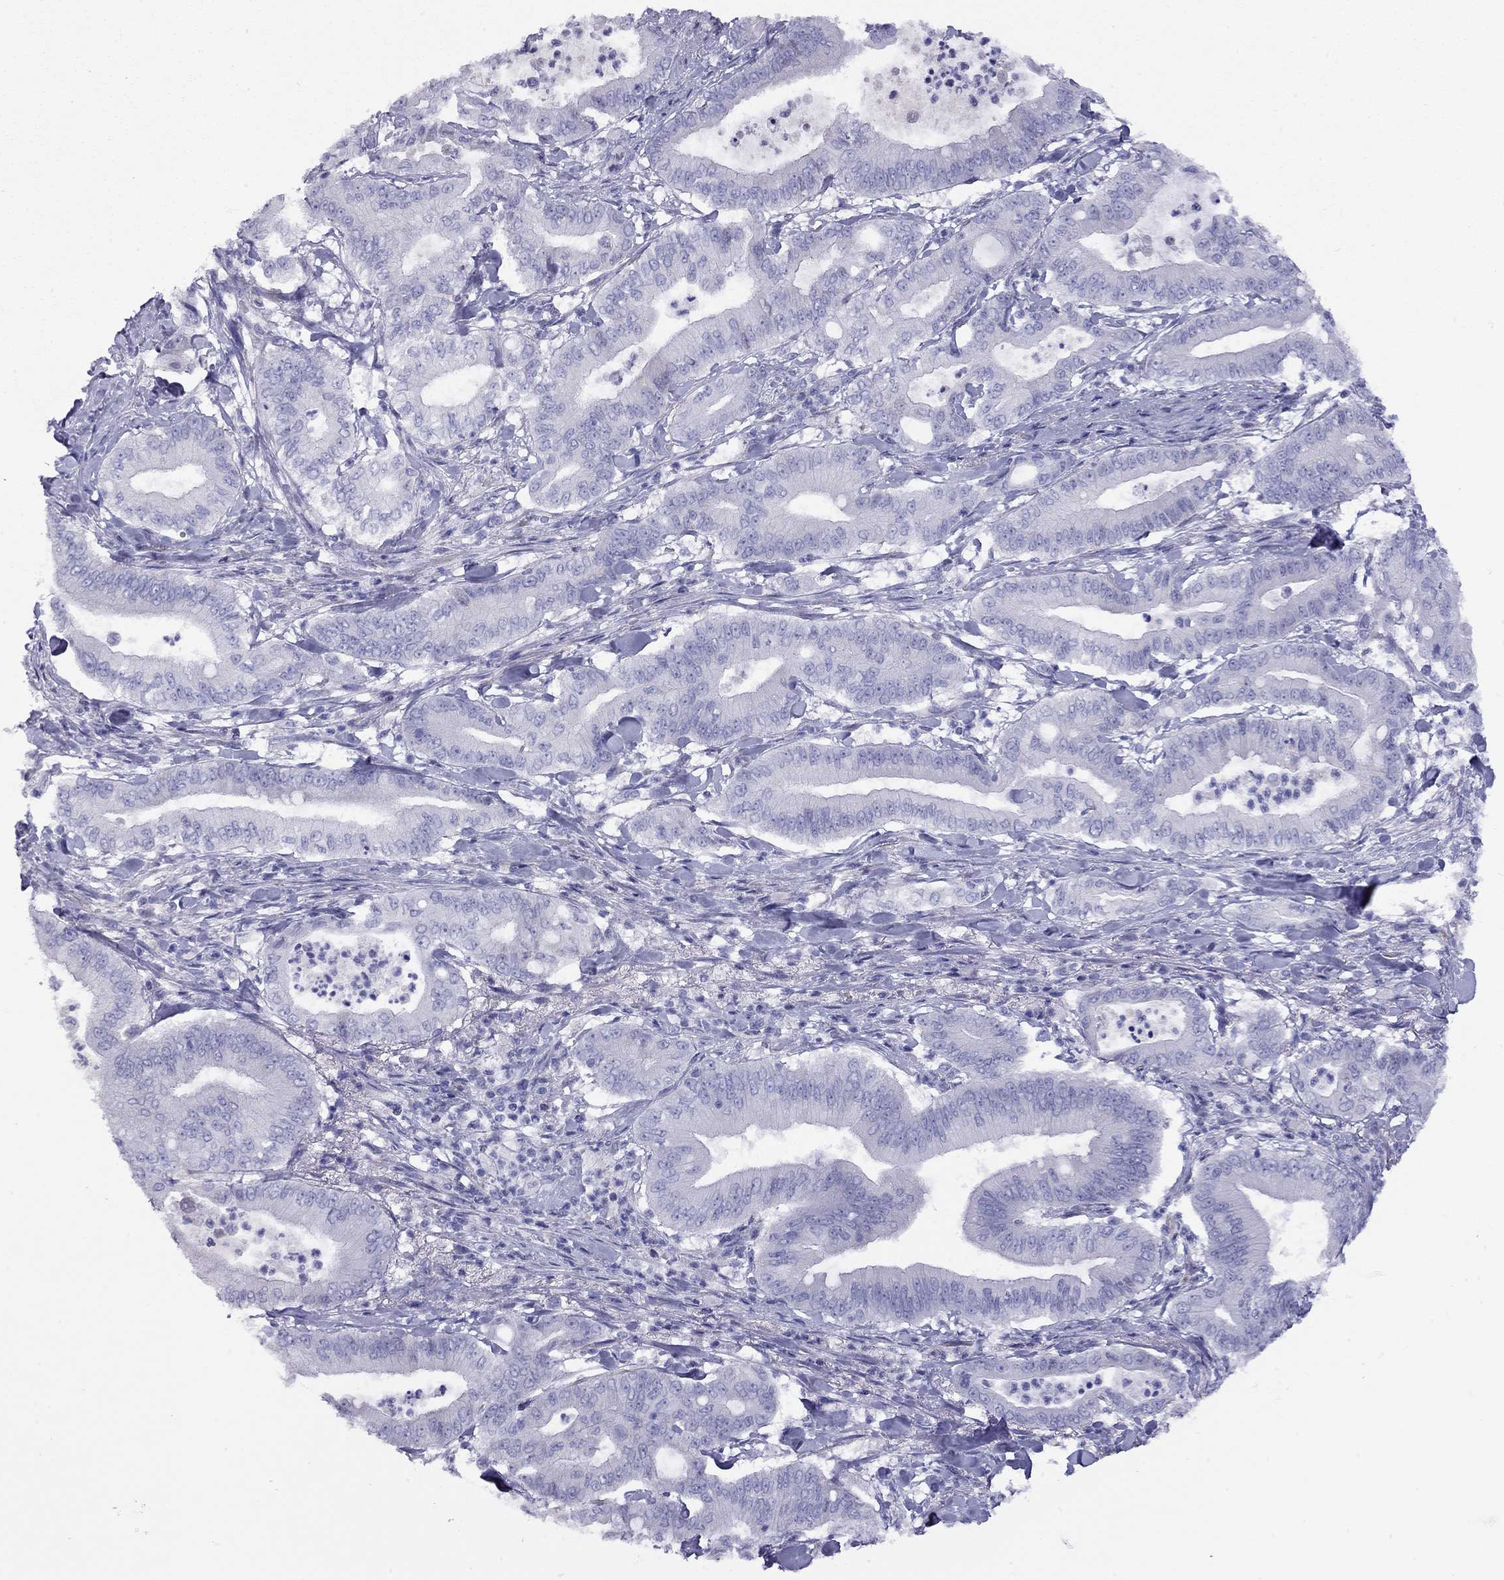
{"staining": {"intensity": "negative", "quantity": "none", "location": "none"}, "tissue": "pancreatic cancer", "cell_type": "Tumor cells", "image_type": "cancer", "snomed": [{"axis": "morphology", "description": "Adenocarcinoma, NOS"}, {"axis": "topography", "description": "Pancreas"}], "caption": "Immunohistochemistry (IHC) photomicrograph of pancreatic adenocarcinoma stained for a protein (brown), which displays no staining in tumor cells. The staining was performed using DAB to visualize the protein expression in brown, while the nuclei were stained in blue with hematoxylin (Magnification: 20x).", "gene": "CPNE4", "patient": {"sex": "male", "age": 71}}